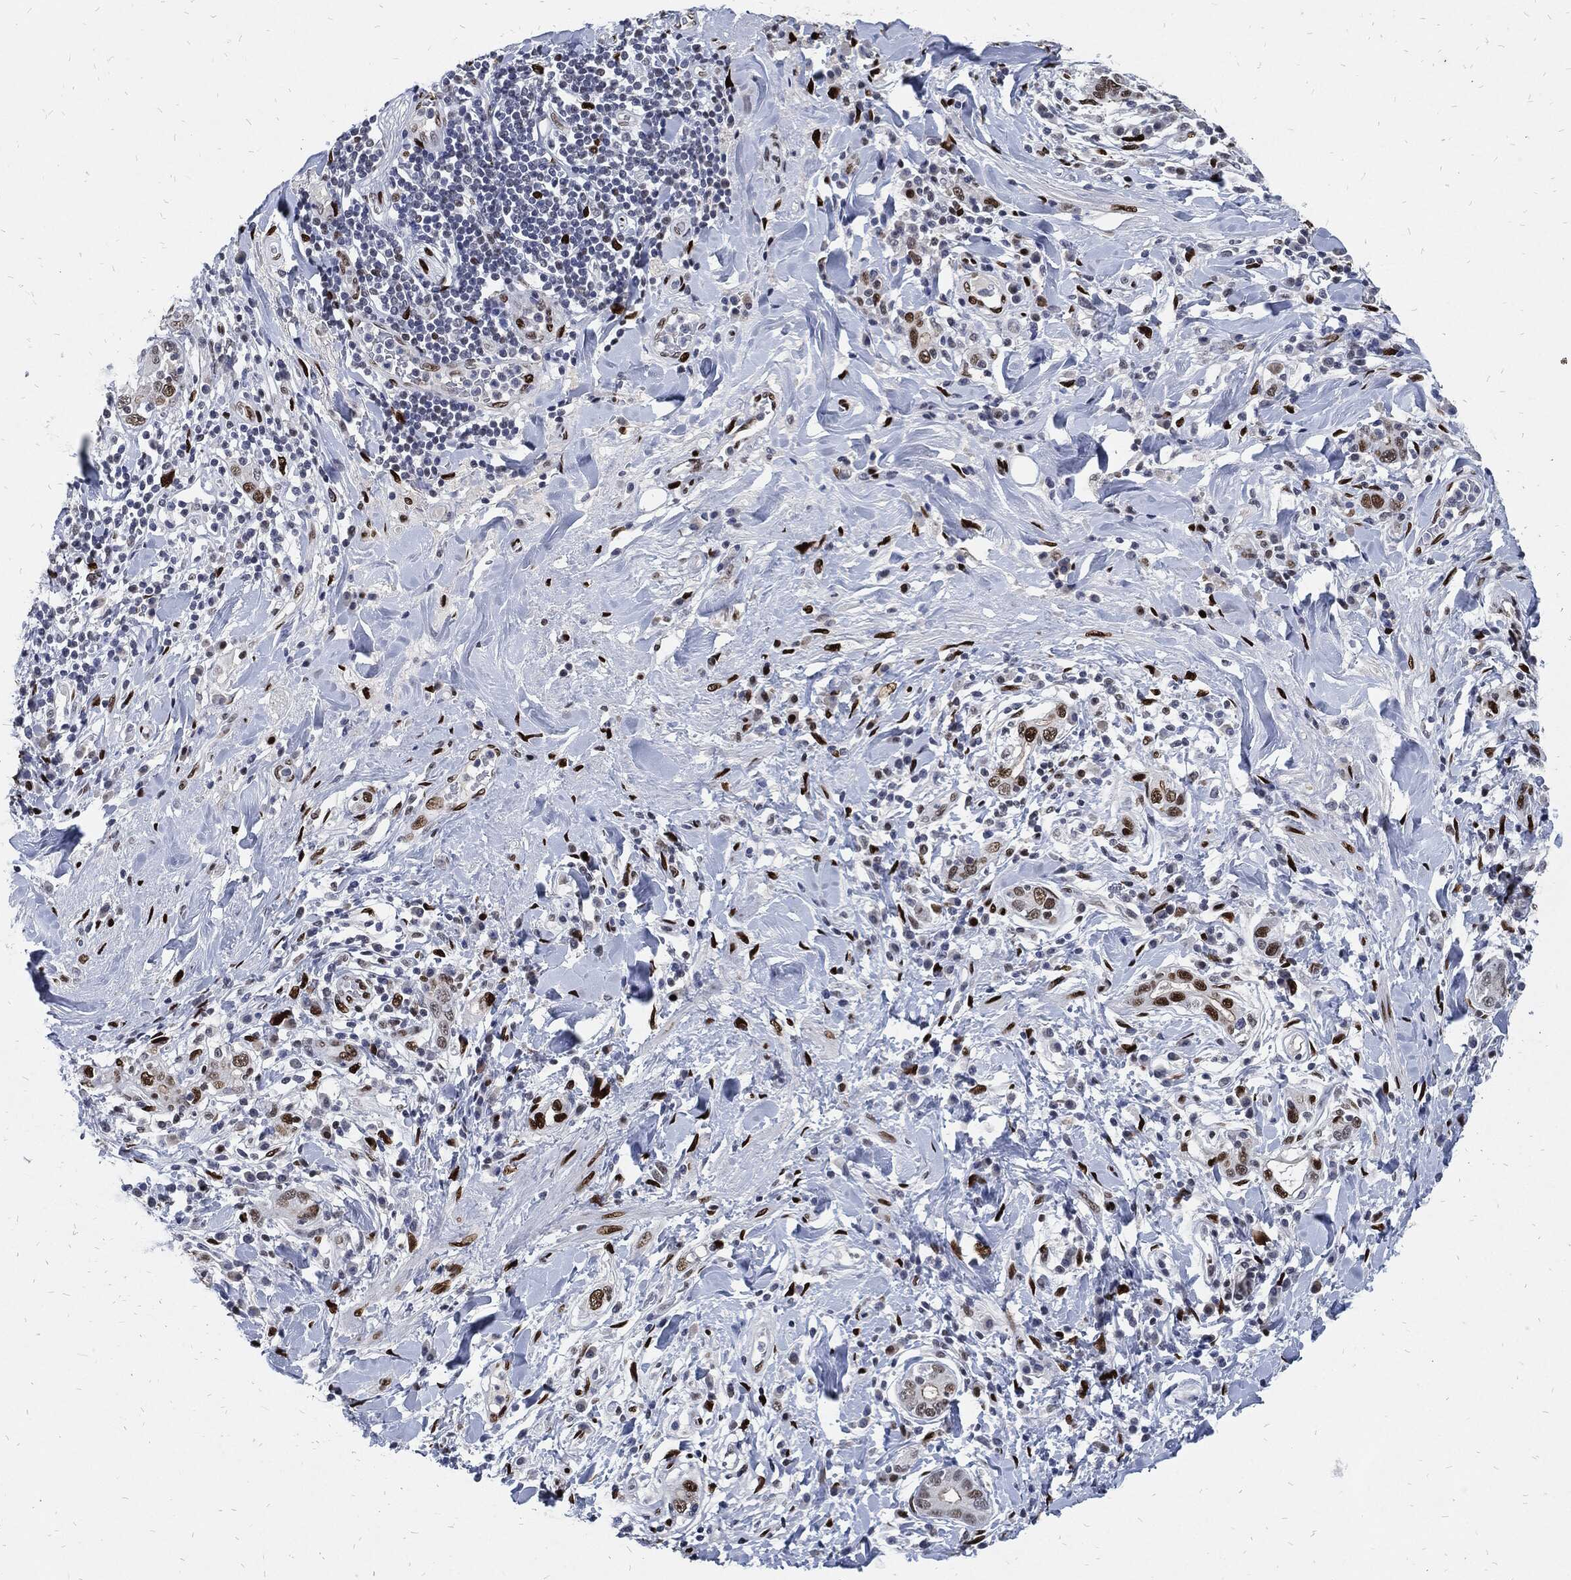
{"staining": {"intensity": "strong", "quantity": "<25%", "location": "nuclear"}, "tissue": "stomach cancer", "cell_type": "Tumor cells", "image_type": "cancer", "snomed": [{"axis": "morphology", "description": "Adenocarcinoma, NOS"}, {"axis": "topography", "description": "Stomach"}], "caption": "Human stomach cancer stained with a brown dye reveals strong nuclear positive expression in about <25% of tumor cells.", "gene": "JUN", "patient": {"sex": "male", "age": 79}}